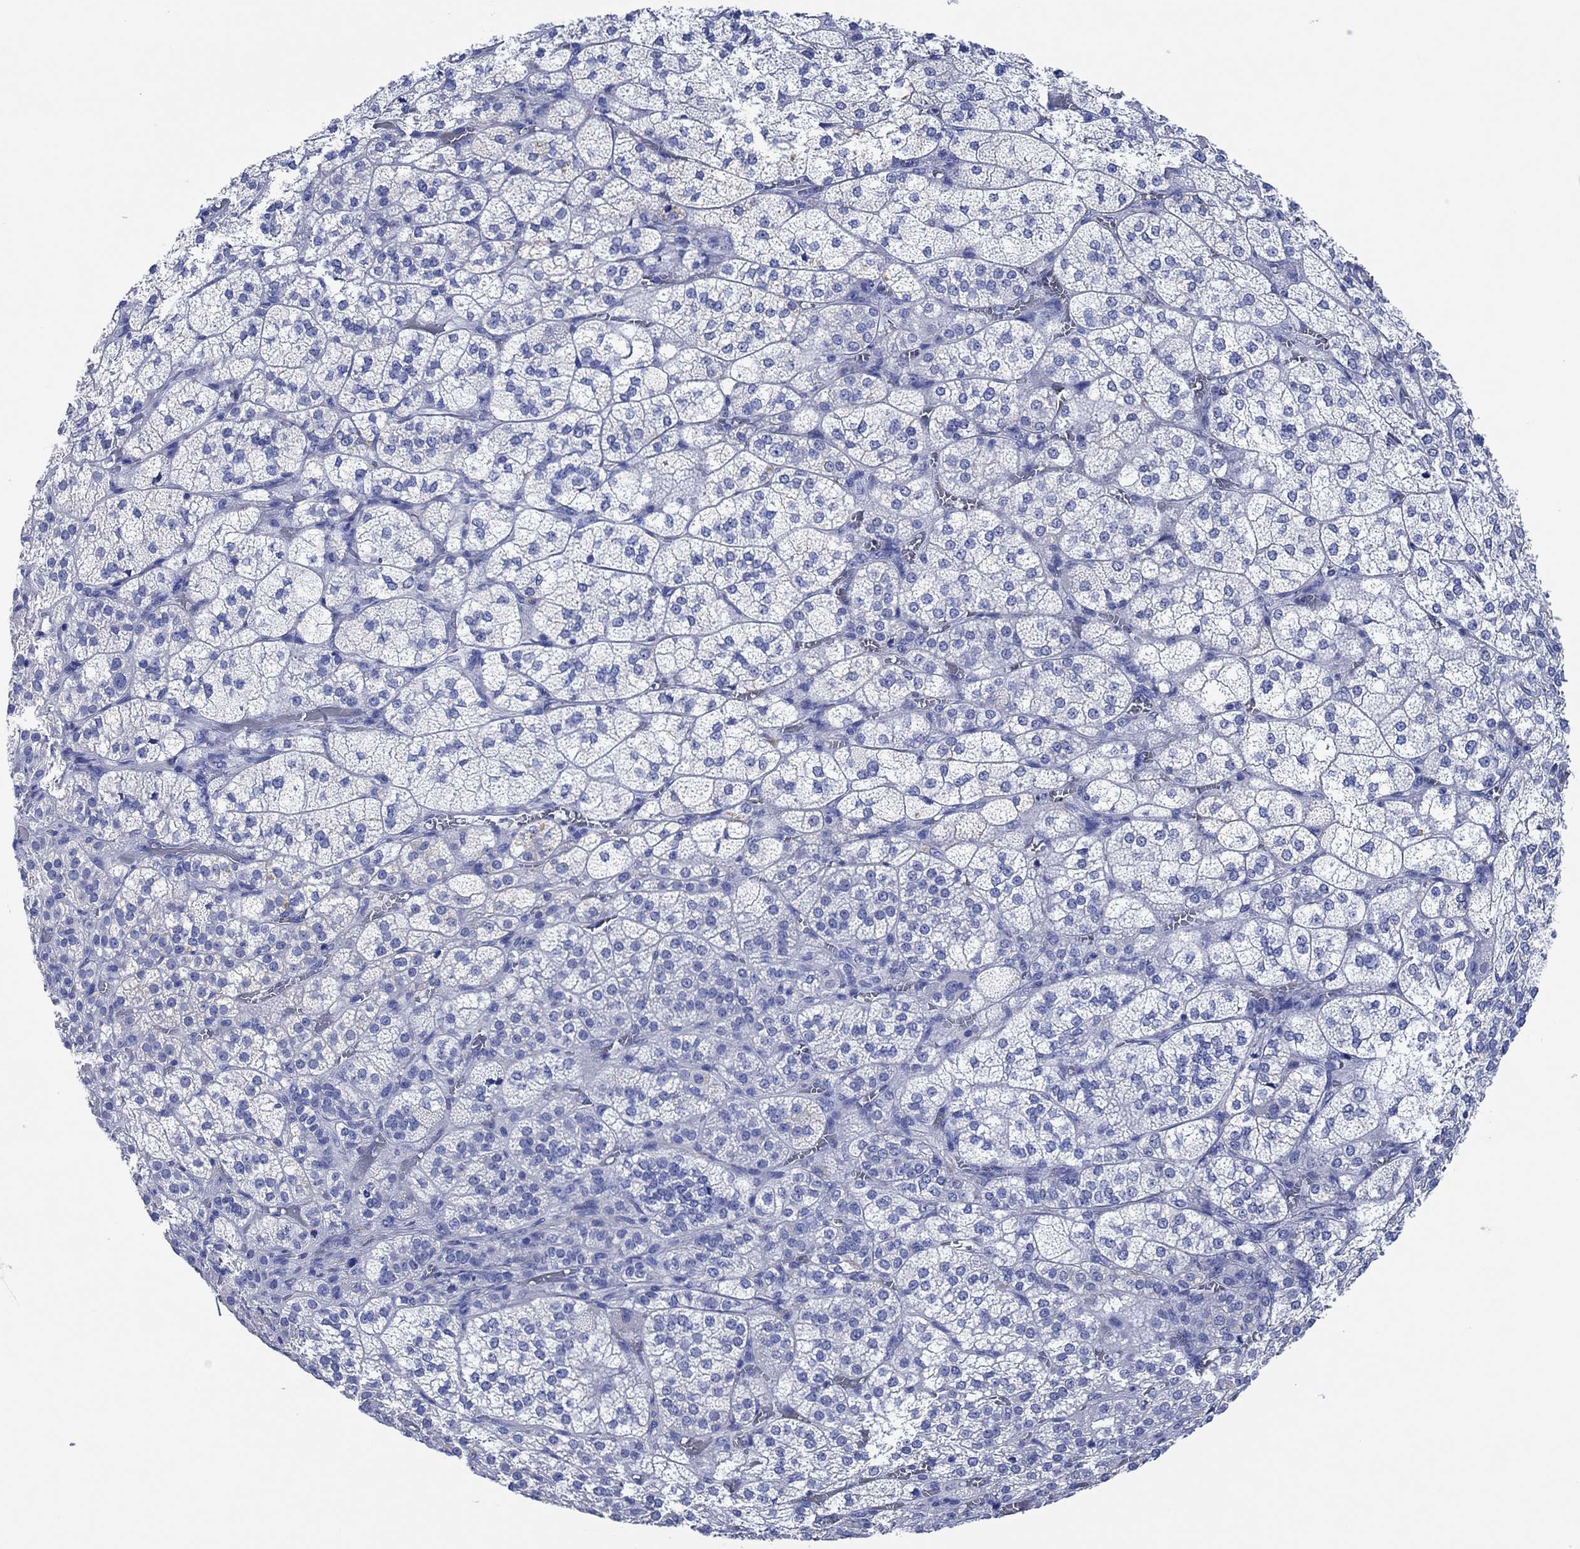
{"staining": {"intensity": "moderate", "quantity": "<25%", "location": "cytoplasmic/membranous"}, "tissue": "adrenal gland", "cell_type": "Glandular cells", "image_type": "normal", "snomed": [{"axis": "morphology", "description": "Normal tissue, NOS"}, {"axis": "topography", "description": "Adrenal gland"}], "caption": "Immunohistochemistry of unremarkable human adrenal gland shows low levels of moderate cytoplasmic/membranous expression in approximately <25% of glandular cells.", "gene": "CPNE6", "patient": {"sex": "female", "age": 60}}